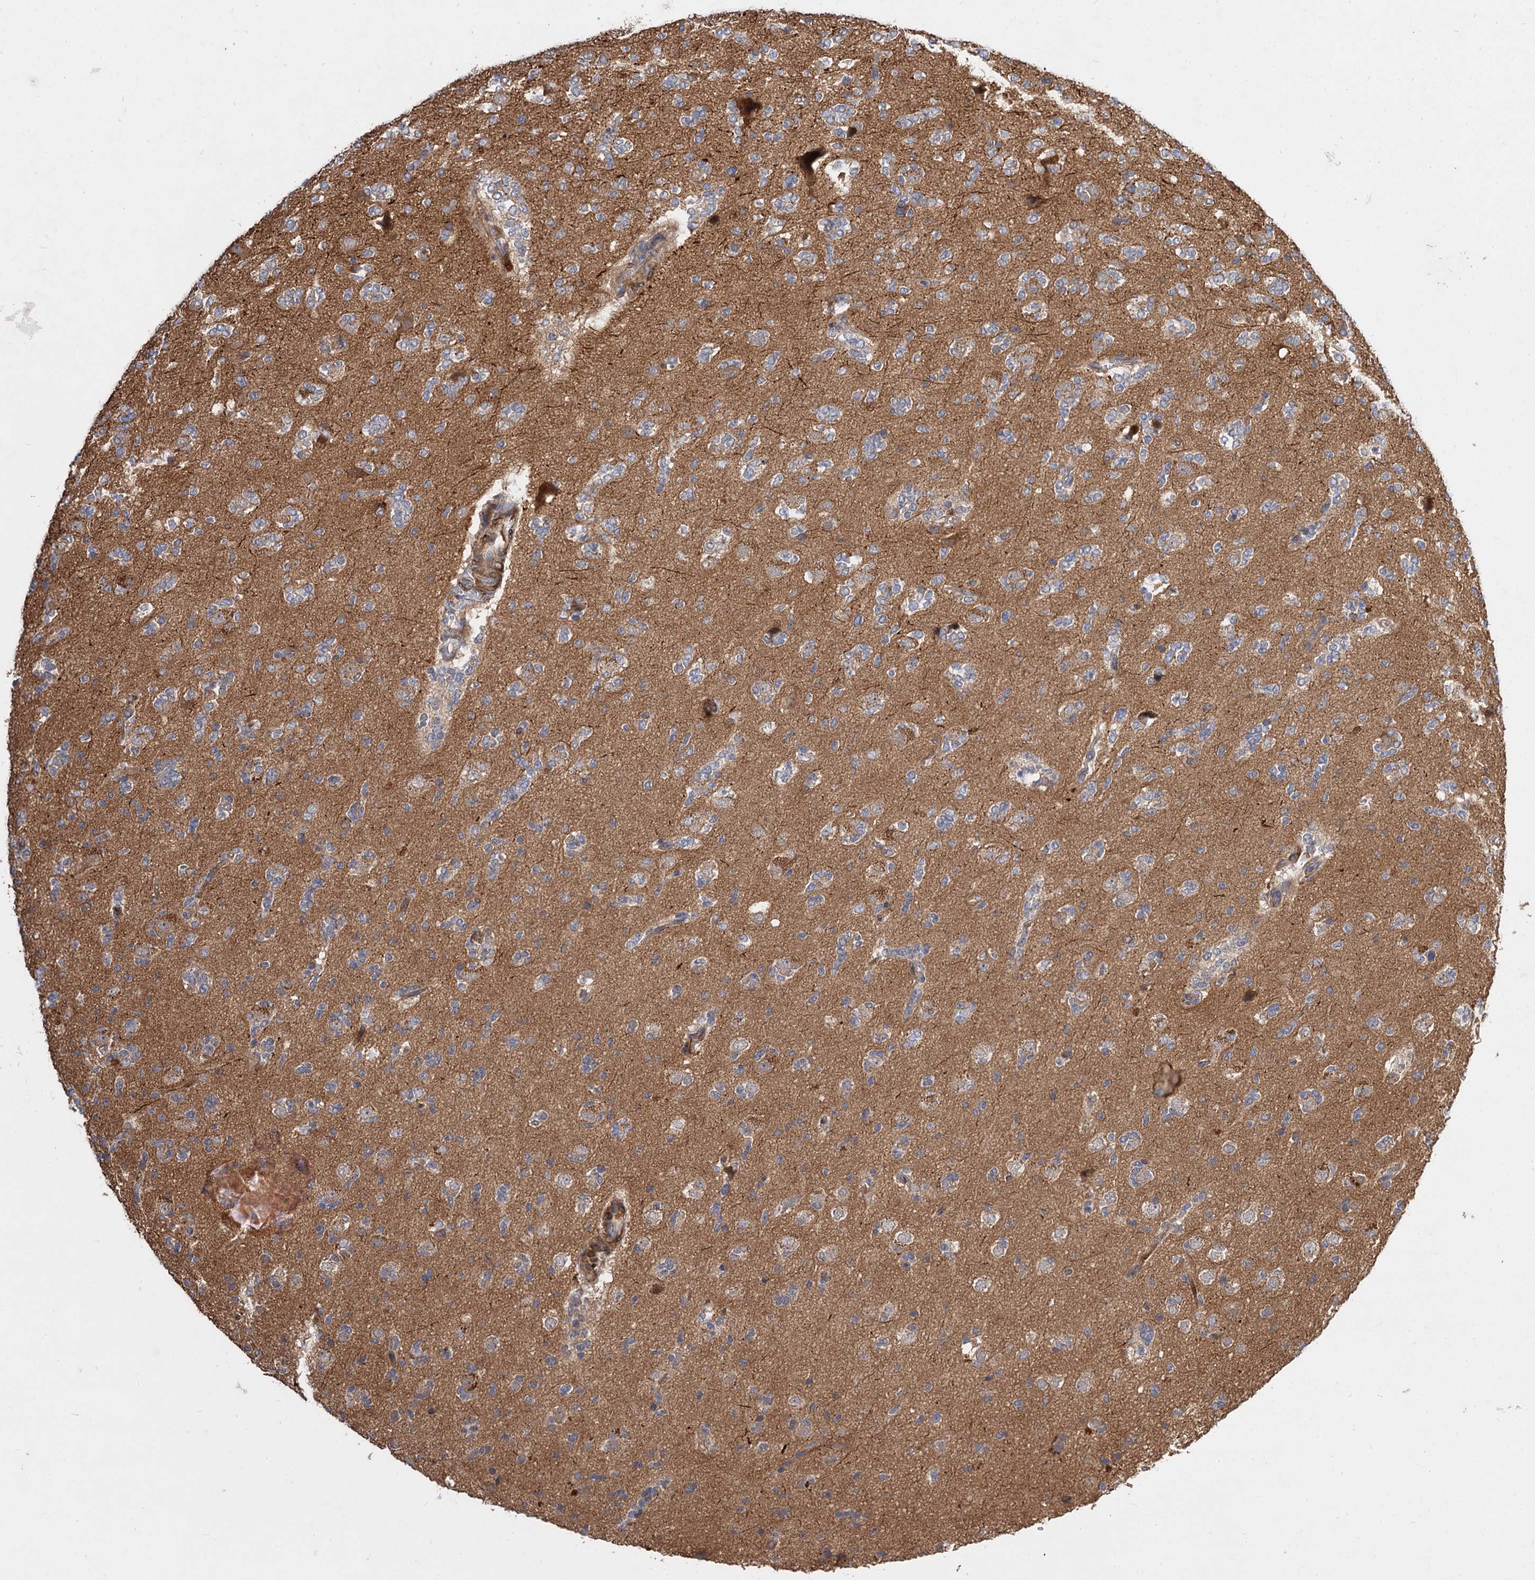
{"staining": {"intensity": "weak", "quantity": "<25%", "location": "cytoplasmic/membranous"}, "tissue": "glioma", "cell_type": "Tumor cells", "image_type": "cancer", "snomed": [{"axis": "morphology", "description": "Glioma, malignant, High grade"}, {"axis": "topography", "description": "Brain"}], "caption": "This is a histopathology image of immunohistochemistry staining of malignant glioma (high-grade), which shows no expression in tumor cells. (DAB (3,3'-diaminobenzidine) immunohistochemistry visualized using brightfield microscopy, high magnification).", "gene": "FBXW8", "patient": {"sex": "female", "age": 62}}